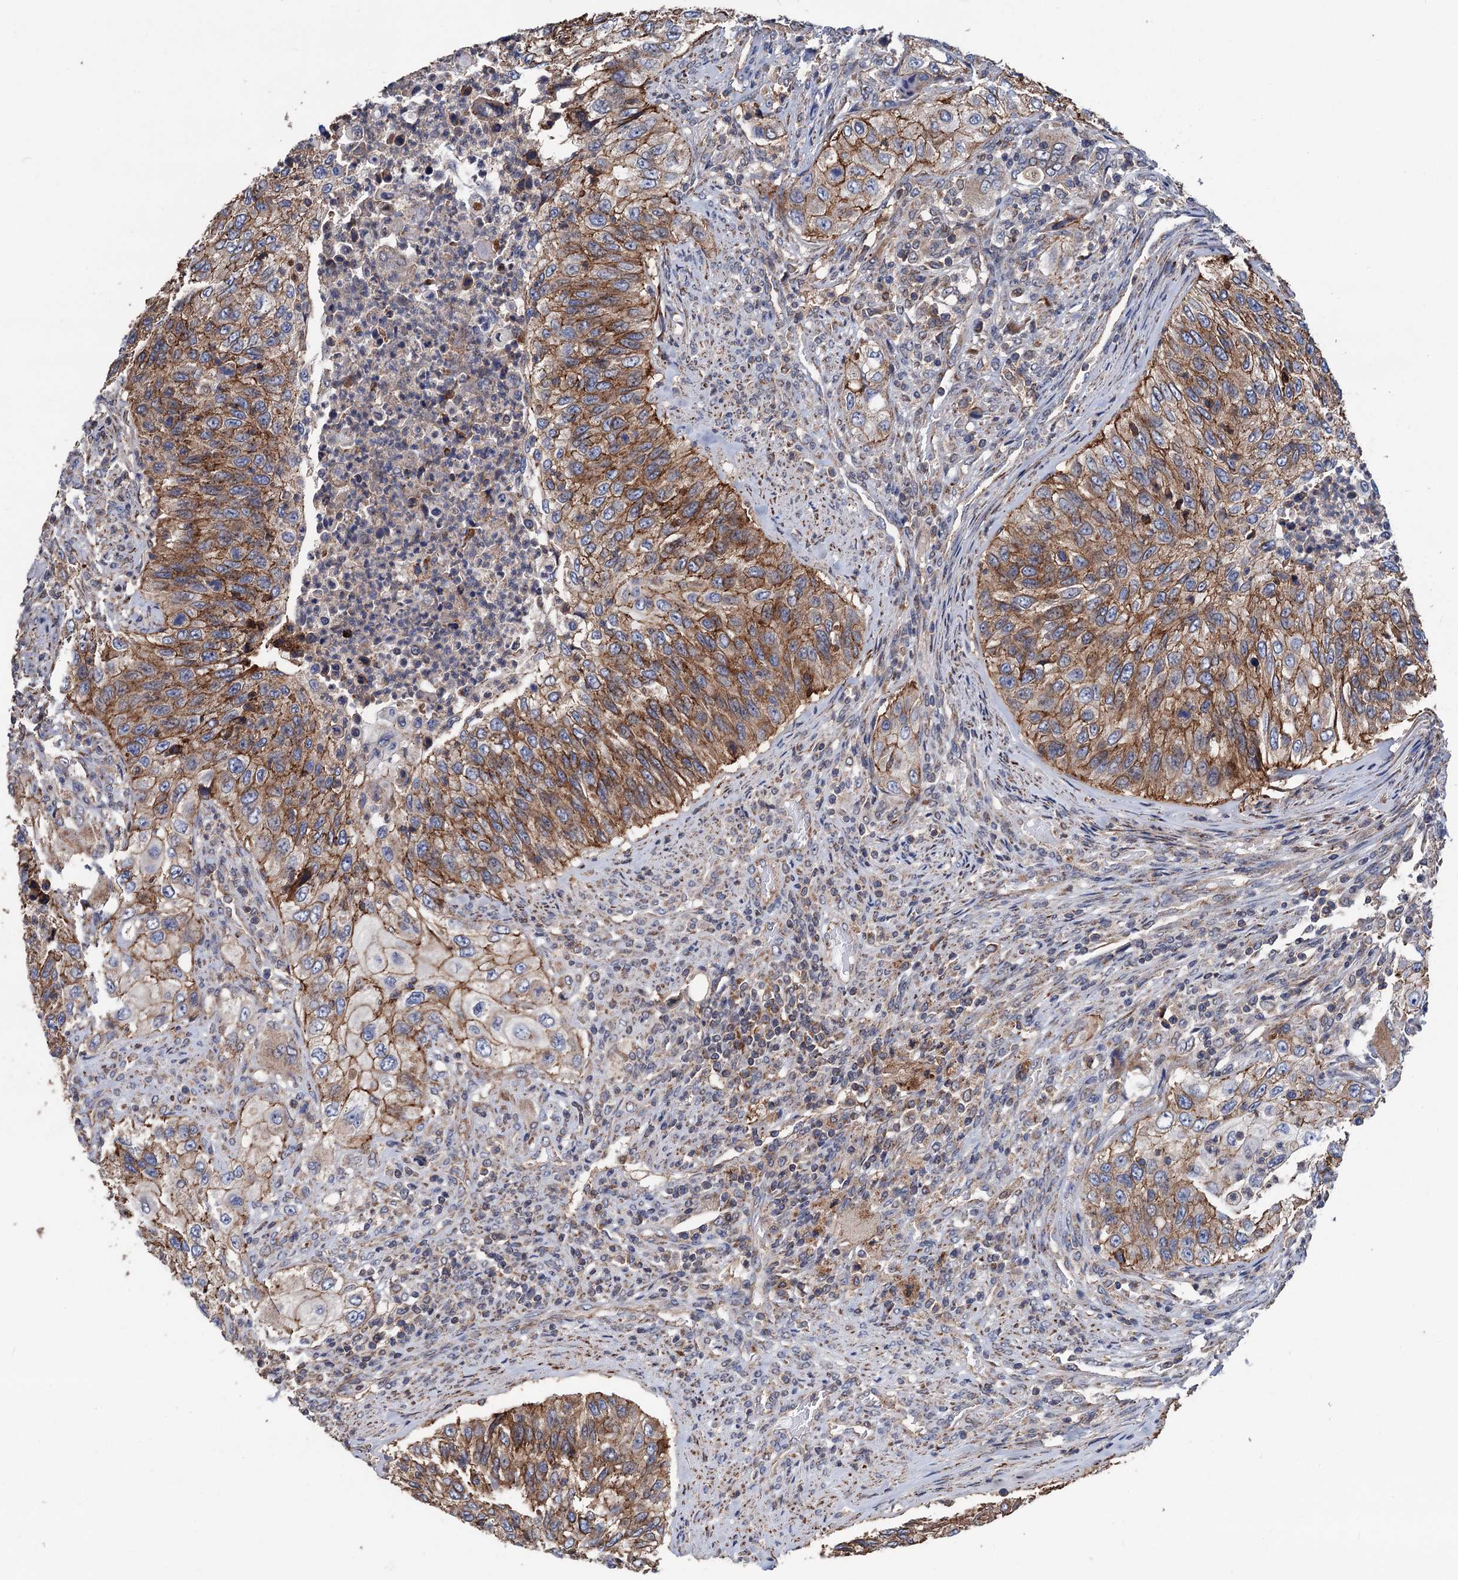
{"staining": {"intensity": "moderate", "quantity": ">75%", "location": "cytoplasmic/membranous"}, "tissue": "urothelial cancer", "cell_type": "Tumor cells", "image_type": "cancer", "snomed": [{"axis": "morphology", "description": "Urothelial carcinoma, High grade"}, {"axis": "topography", "description": "Urinary bladder"}], "caption": "IHC of urothelial cancer exhibits medium levels of moderate cytoplasmic/membranous positivity in approximately >75% of tumor cells.", "gene": "DGLUCY", "patient": {"sex": "female", "age": 60}}